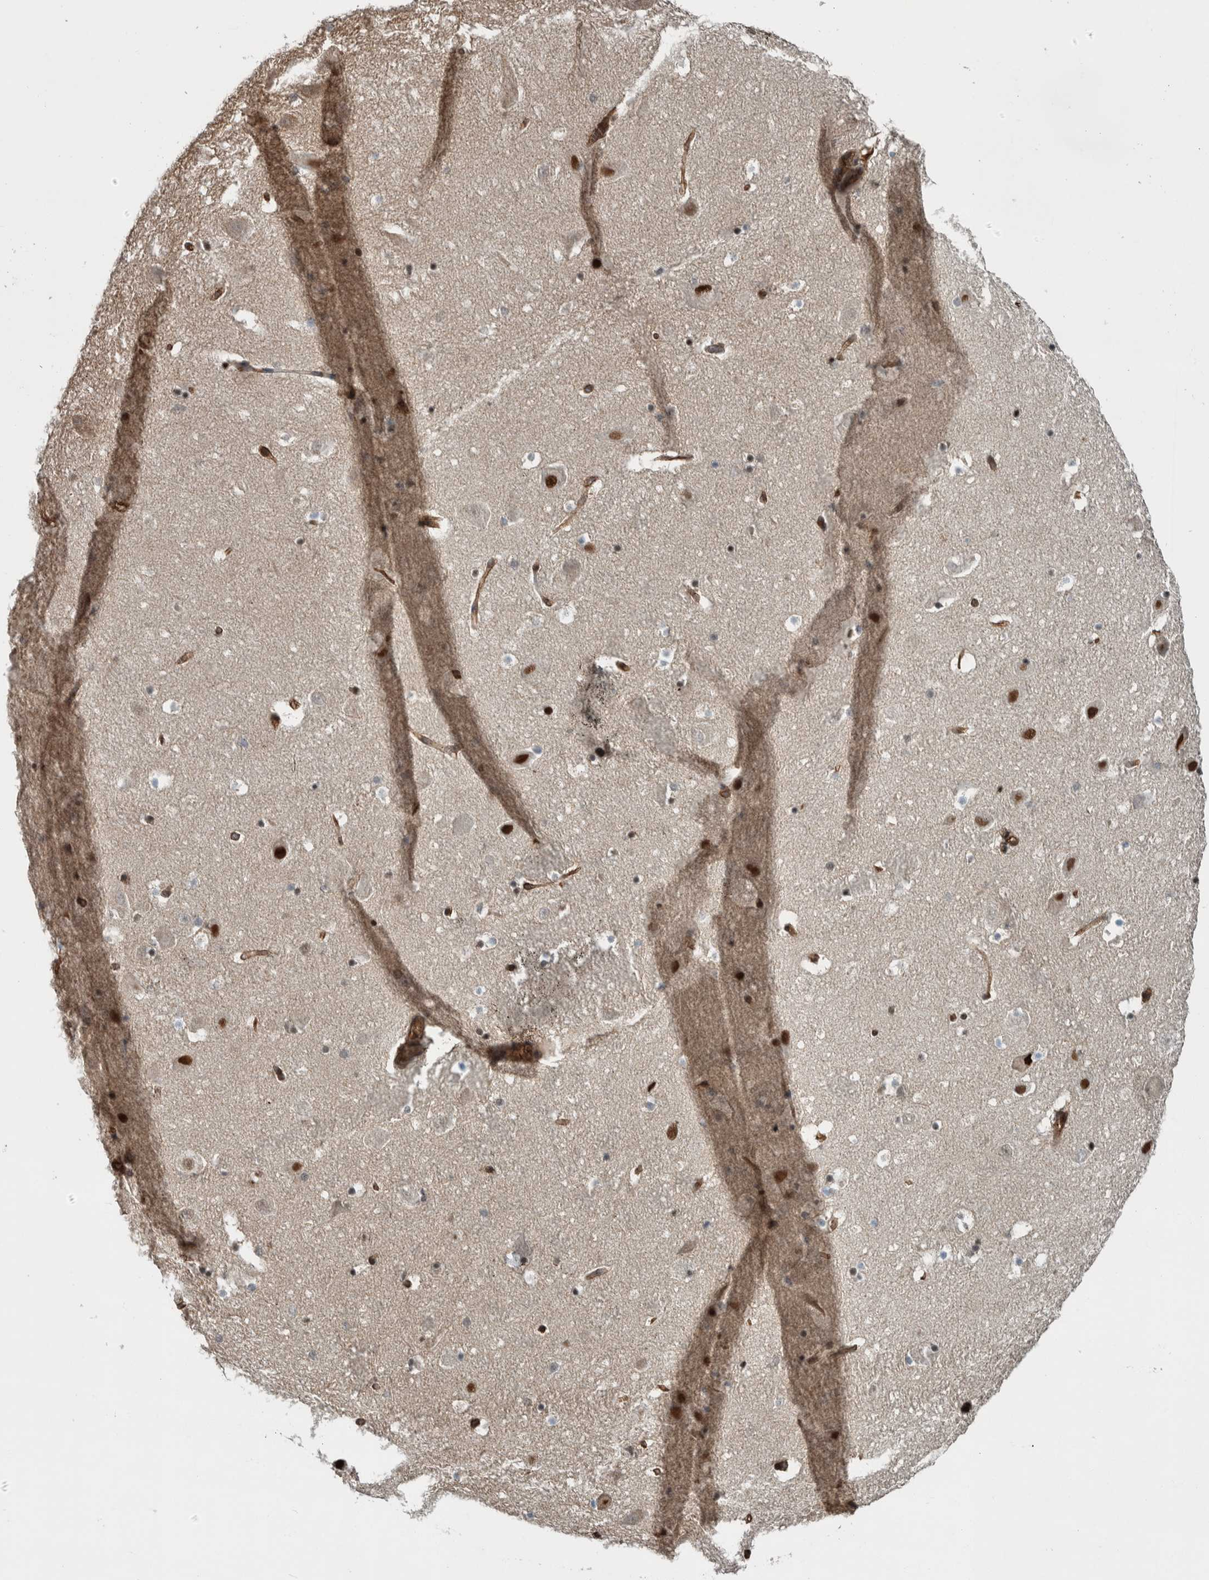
{"staining": {"intensity": "strong", "quantity": "<25%", "location": "nuclear"}, "tissue": "hippocampus", "cell_type": "Glial cells", "image_type": "normal", "snomed": [{"axis": "morphology", "description": "Normal tissue, NOS"}, {"axis": "topography", "description": "Hippocampus"}], "caption": "Brown immunohistochemical staining in unremarkable hippocampus demonstrates strong nuclear positivity in approximately <25% of glial cells. Nuclei are stained in blue.", "gene": "FAM135B", "patient": {"sex": "male", "age": 45}}